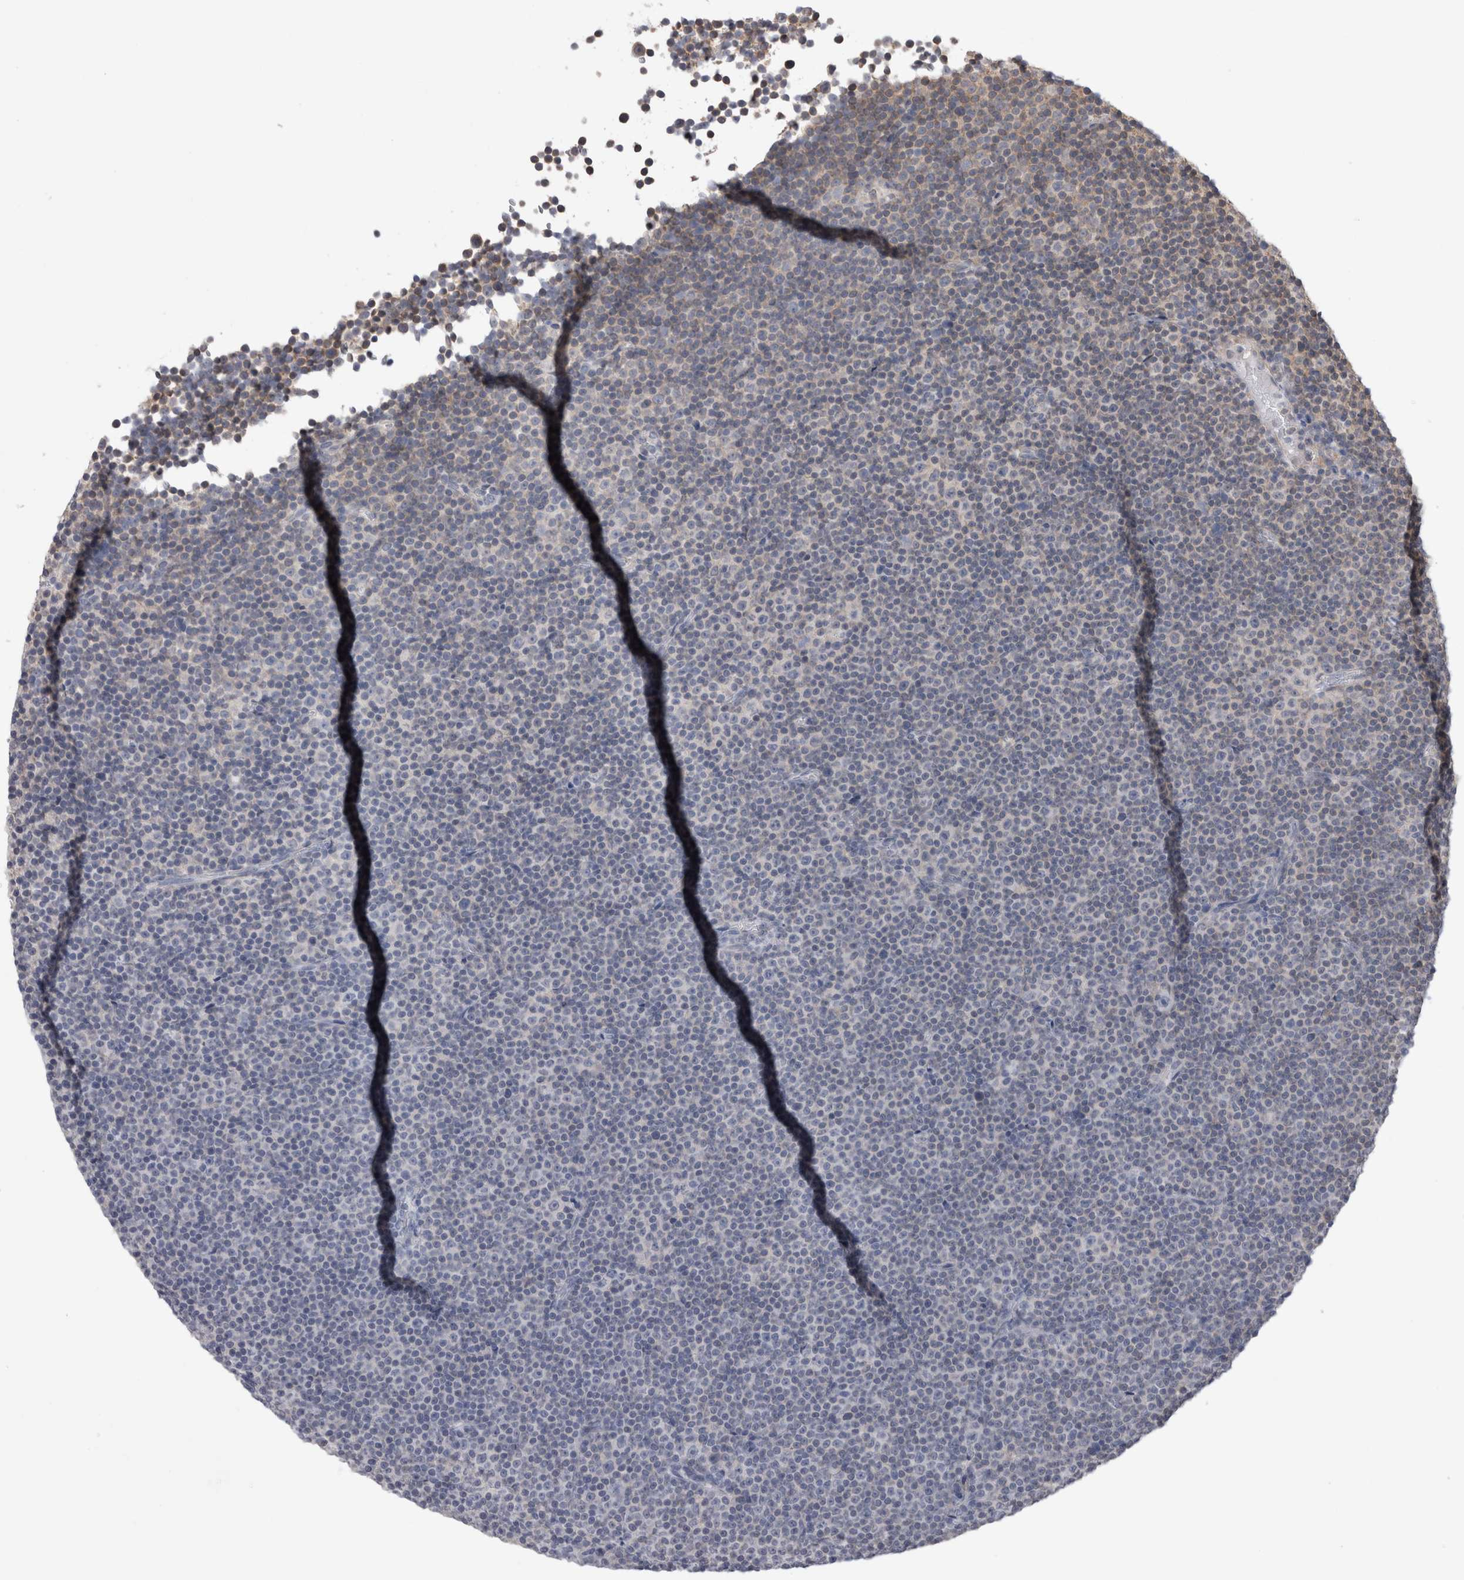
{"staining": {"intensity": "negative", "quantity": "none", "location": "none"}, "tissue": "lymphoma", "cell_type": "Tumor cells", "image_type": "cancer", "snomed": [{"axis": "morphology", "description": "Malignant lymphoma, non-Hodgkin's type, Low grade"}, {"axis": "topography", "description": "Lymph node"}], "caption": "This photomicrograph is of lymphoma stained with IHC to label a protein in brown with the nuclei are counter-stained blue. There is no staining in tumor cells. Brightfield microscopy of immunohistochemistry stained with DAB (brown) and hematoxylin (blue), captured at high magnification.", "gene": "SMAP2", "patient": {"sex": "female", "age": 67}}